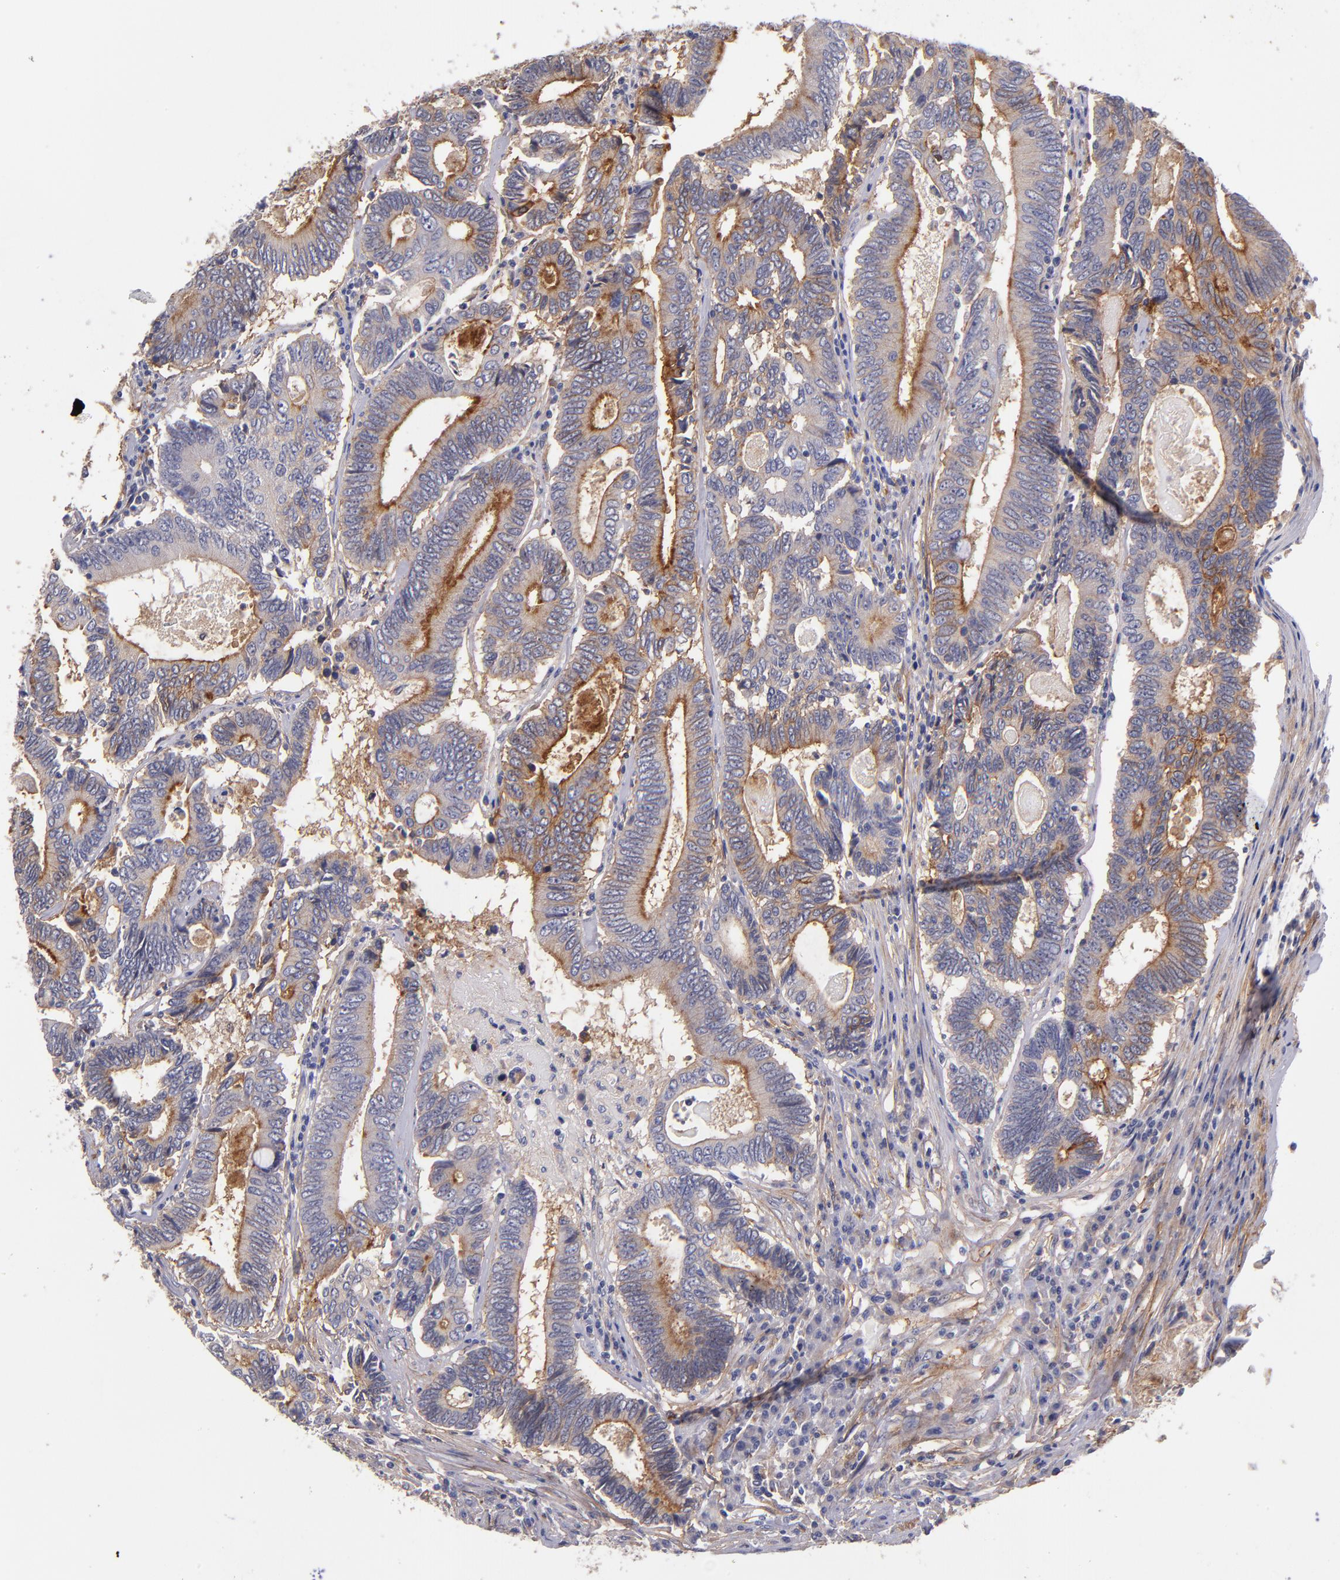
{"staining": {"intensity": "strong", "quantity": ">75%", "location": "cytoplasmic/membranous"}, "tissue": "colorectal cancer", "cell_type": "Tumor cells", "image_type": "cancer", "snomed": [{"axis": "morphology", "description": "Adenocarcinoma, NOS"}, {"axis": "topography", "description": "Colon"}], "caption": "A photomicrograph showing strong cytoplasmic/membranous staining in approximately >75% of tumor cells in colorectal cancer (adenocarcinoma), as visualized by brown immunohistochemical staining.", "gene": "PLSCR4", "patient": {"sex": "female", "age": 78}}